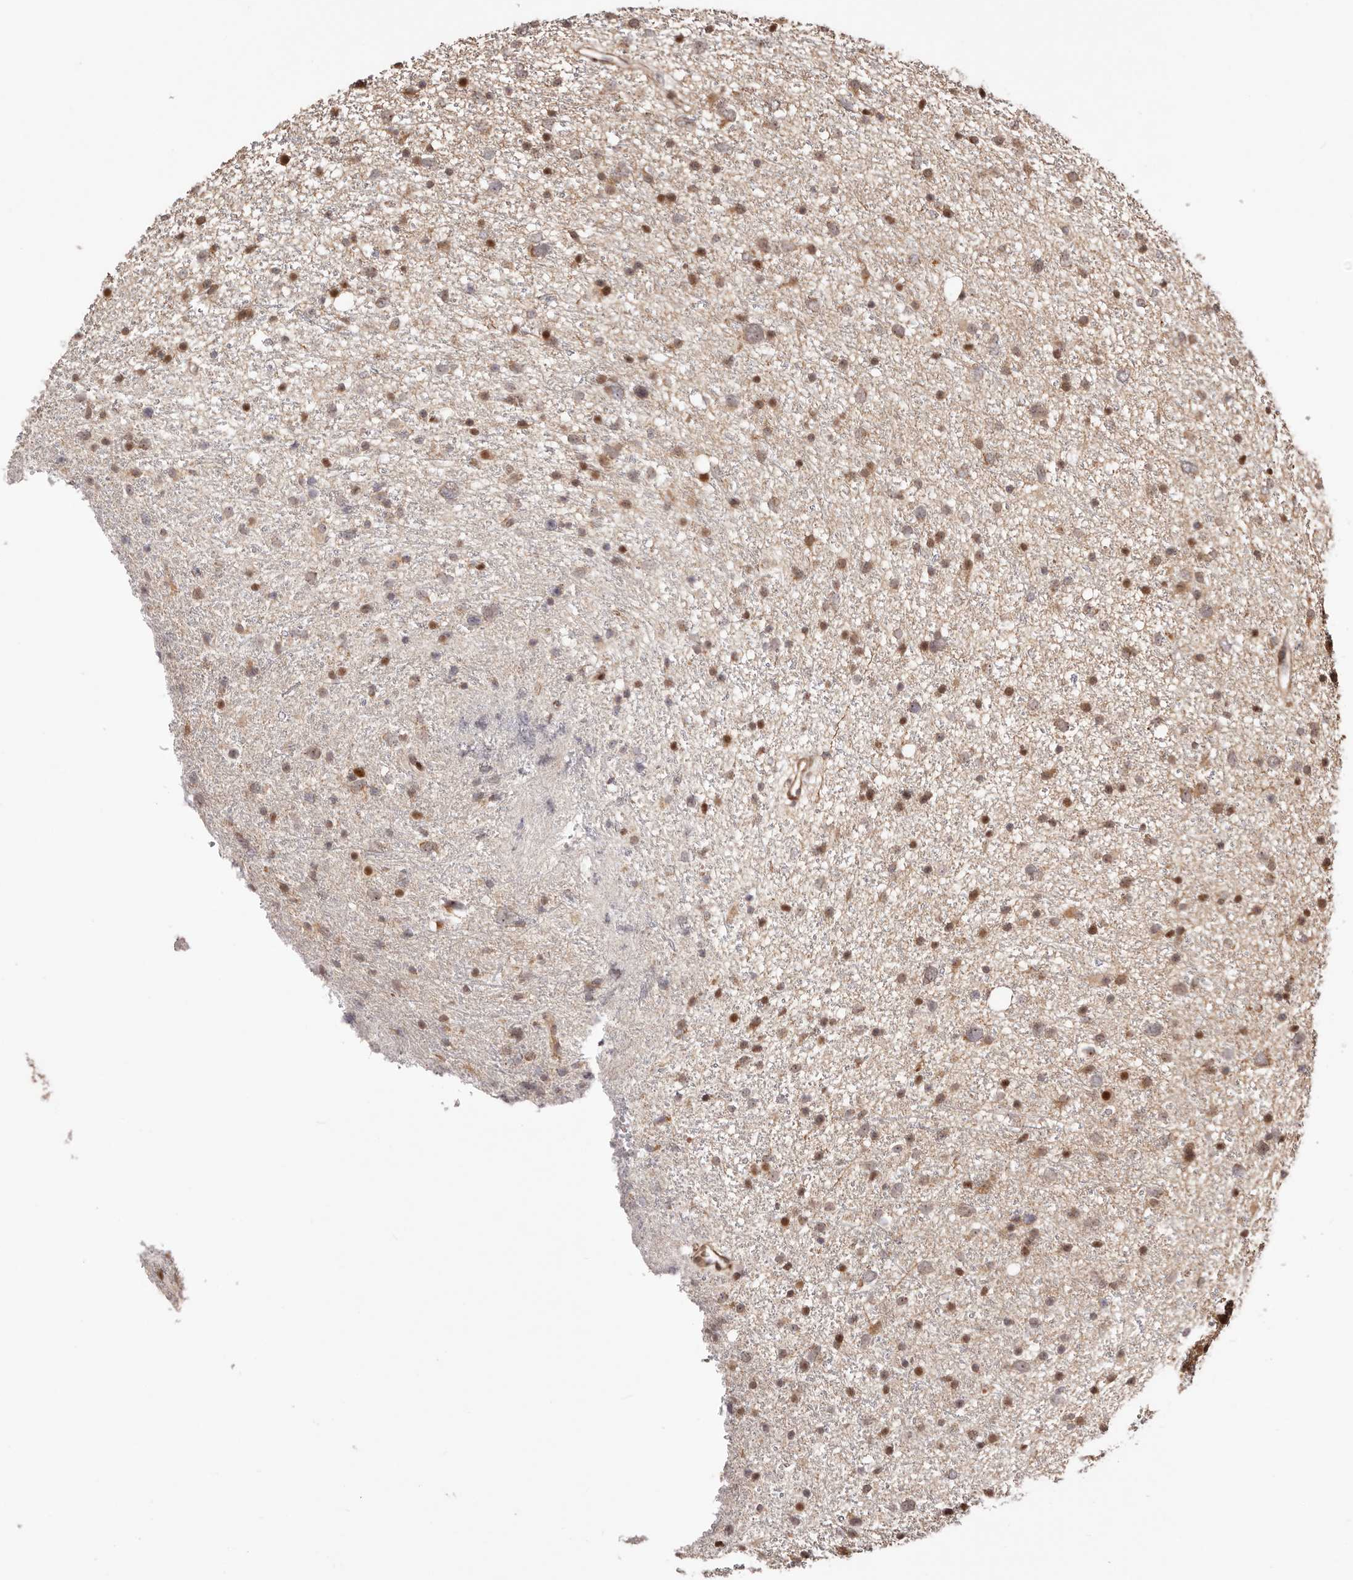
{"staining": {"intensity": "moderate", "quantity": "25%-75%", "location": "cytoplasmic/membranous,nuclear"}, "tissue": "glioma", "cell_type": "Tumor cells", "image_type": "cancer", "snomed": [{"axis": "morphology", "description": "Glioma, malignant, Low grade"}, {"axis": "topography", "description": "Cerebral cortex"}], "caption": "Brown immunohistochemical staining in human glioma demonstrates moderate cytoplasmic/membranous and nuclear staining in about 25%-75% of tumor cells.", "gene": "HIVEP3", "patient": {"sex": "female", "age": 39}}